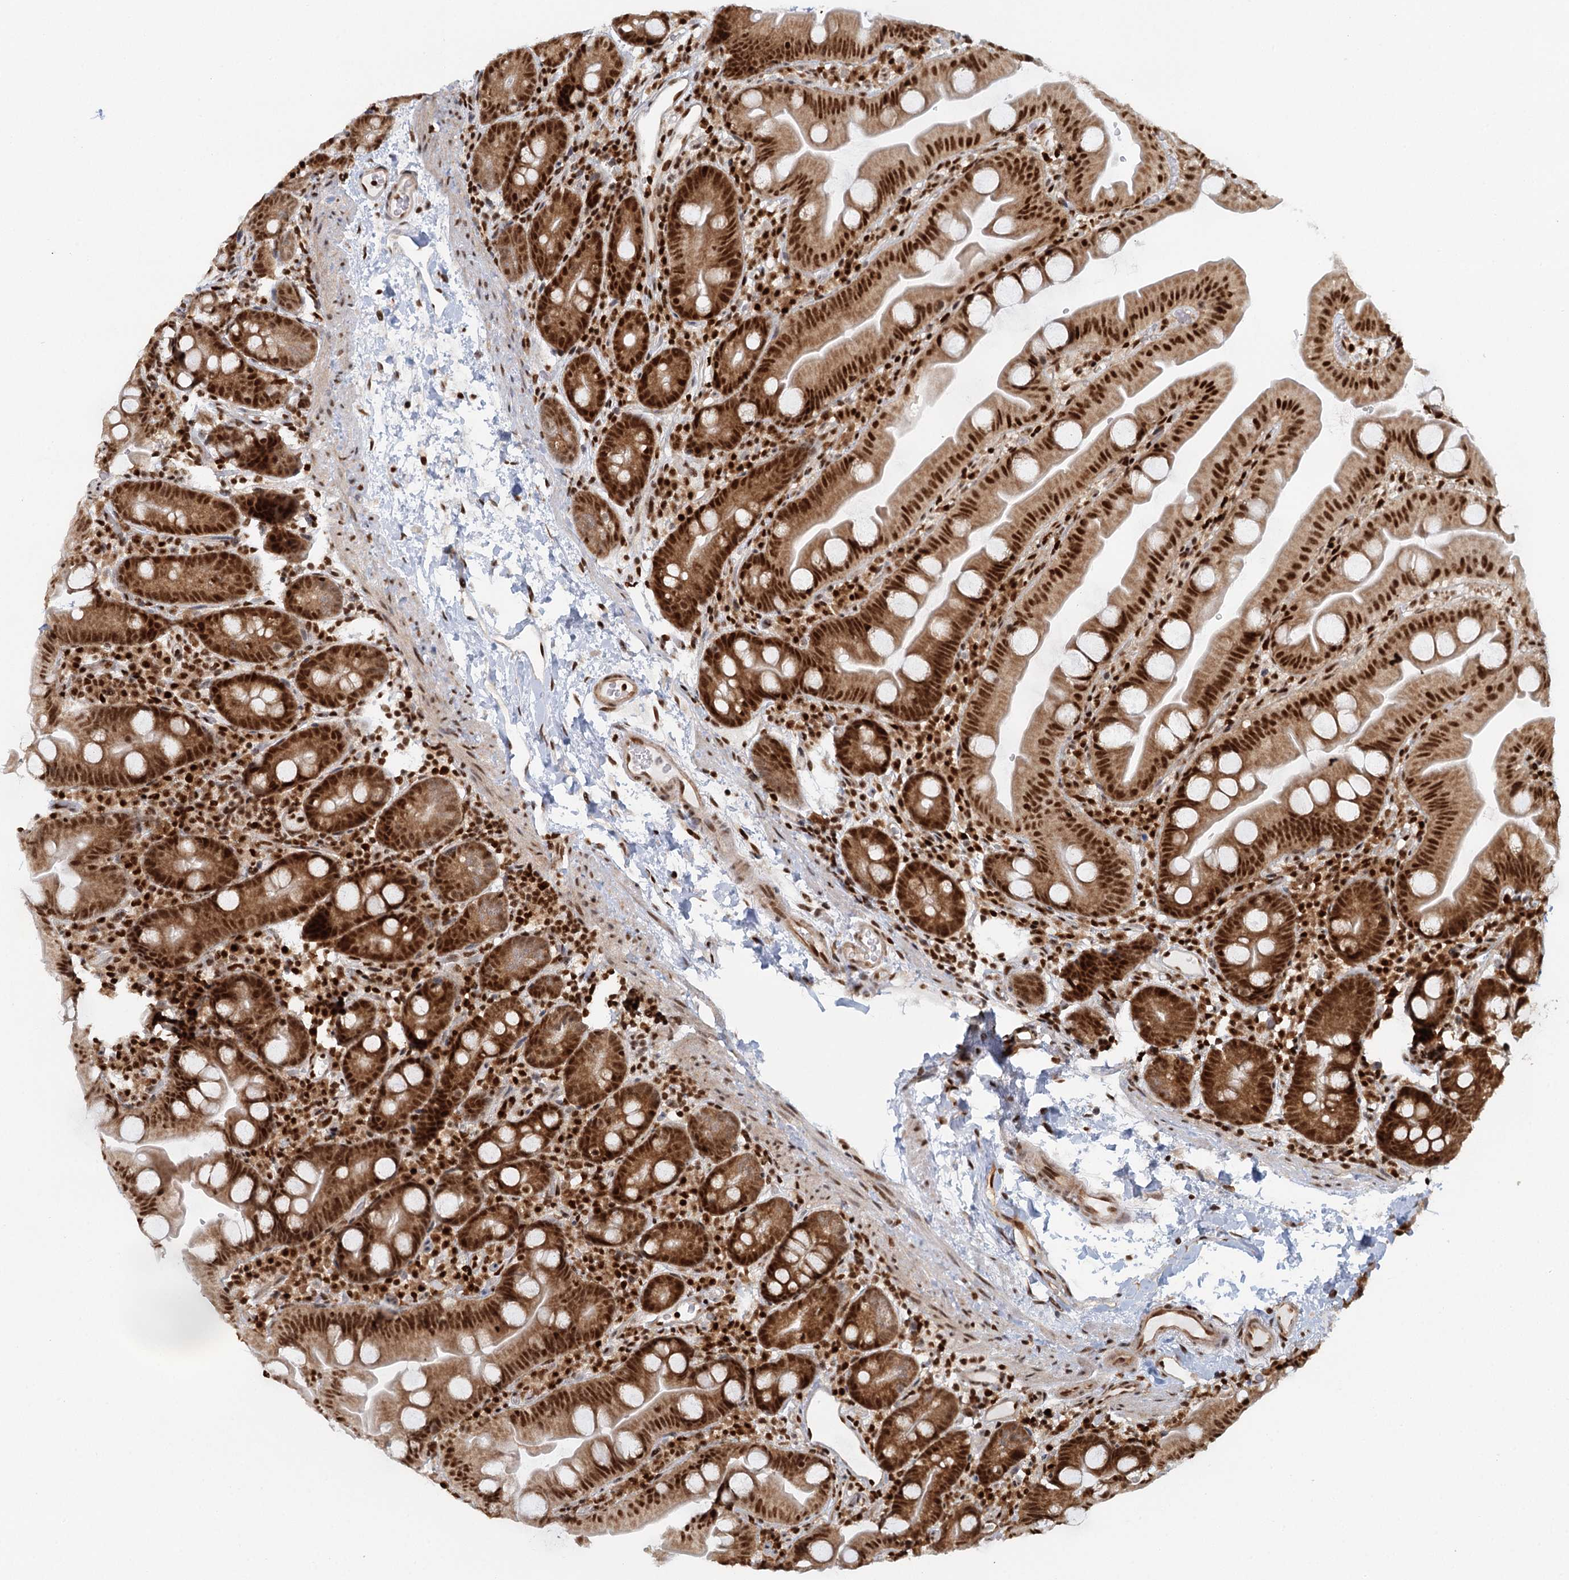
{"staining": {"intensity": "strong", "quantity": ">75%", "location": "cytoplasmic/membranous,nuclear"}, "tissue": "small intestine", "cell_type": "Glandular cells", "image_type": "normal", "snomed": [{"axis": "morphology", "description": "Normal tissue, NOS"}, {"axis": "topography", "description": "Small intestine"}], "caption": "Glandular cells exhibit high levels of strong cytoplasmic/membranous,nuclear positivity in about >75% of cells in normal human small intestine. (DAB = brown stain, brightfield microscopy at high magnification).", "gene": "GPATCH11", "patient": {"sex": "female", "age": 68}}